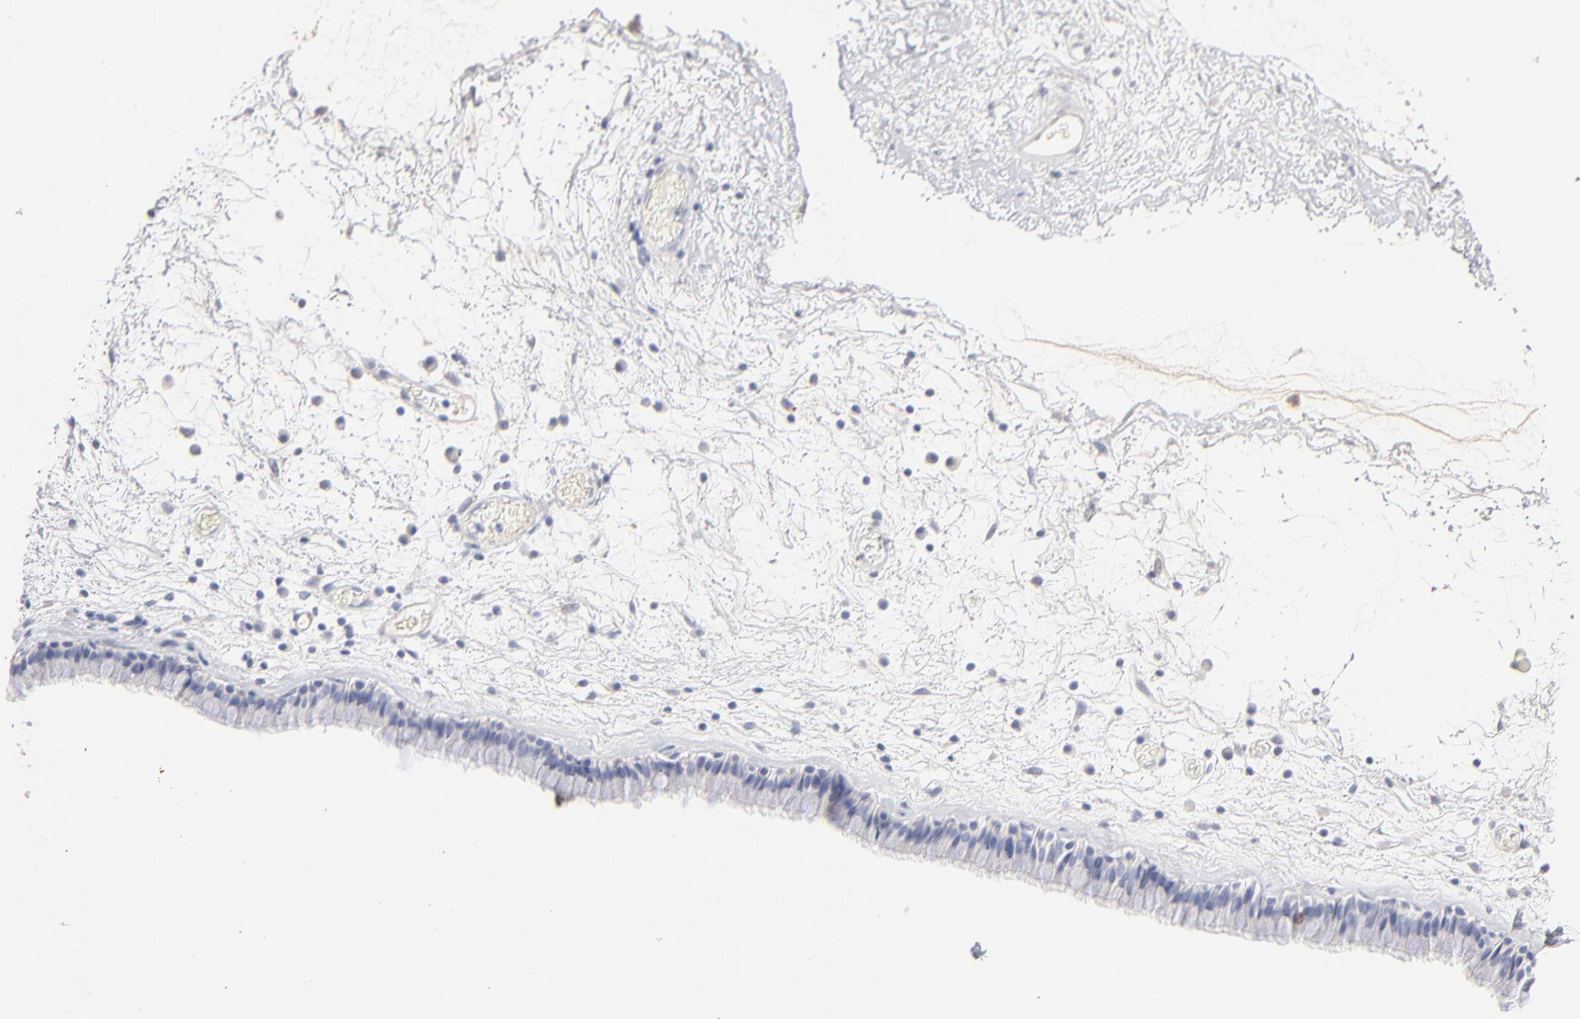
{"staining": {"intensity": "negative", "quantity": "none", "location": "none"}, "tissue": "nasopharynx", "cell_type": "Respiratory epithelial cells", "image_type": "normal", "snomed": [{"axis": "morphology", "description": "Normal tissue, NOS"}, {"axis": "morphology", "description": "Inflammation, NOS"}, {"axis": "topography", "description": "Nasopharynx"}], "caption": "Immunohistochemistry (IHC) histopathology image of unremarkable human nasopharynx stained for a protein (brown), which demonstrates no positivity in respiratory epithelial cells.", "gene": "APOH", "patient": {"sex": "male", "age": 48}}